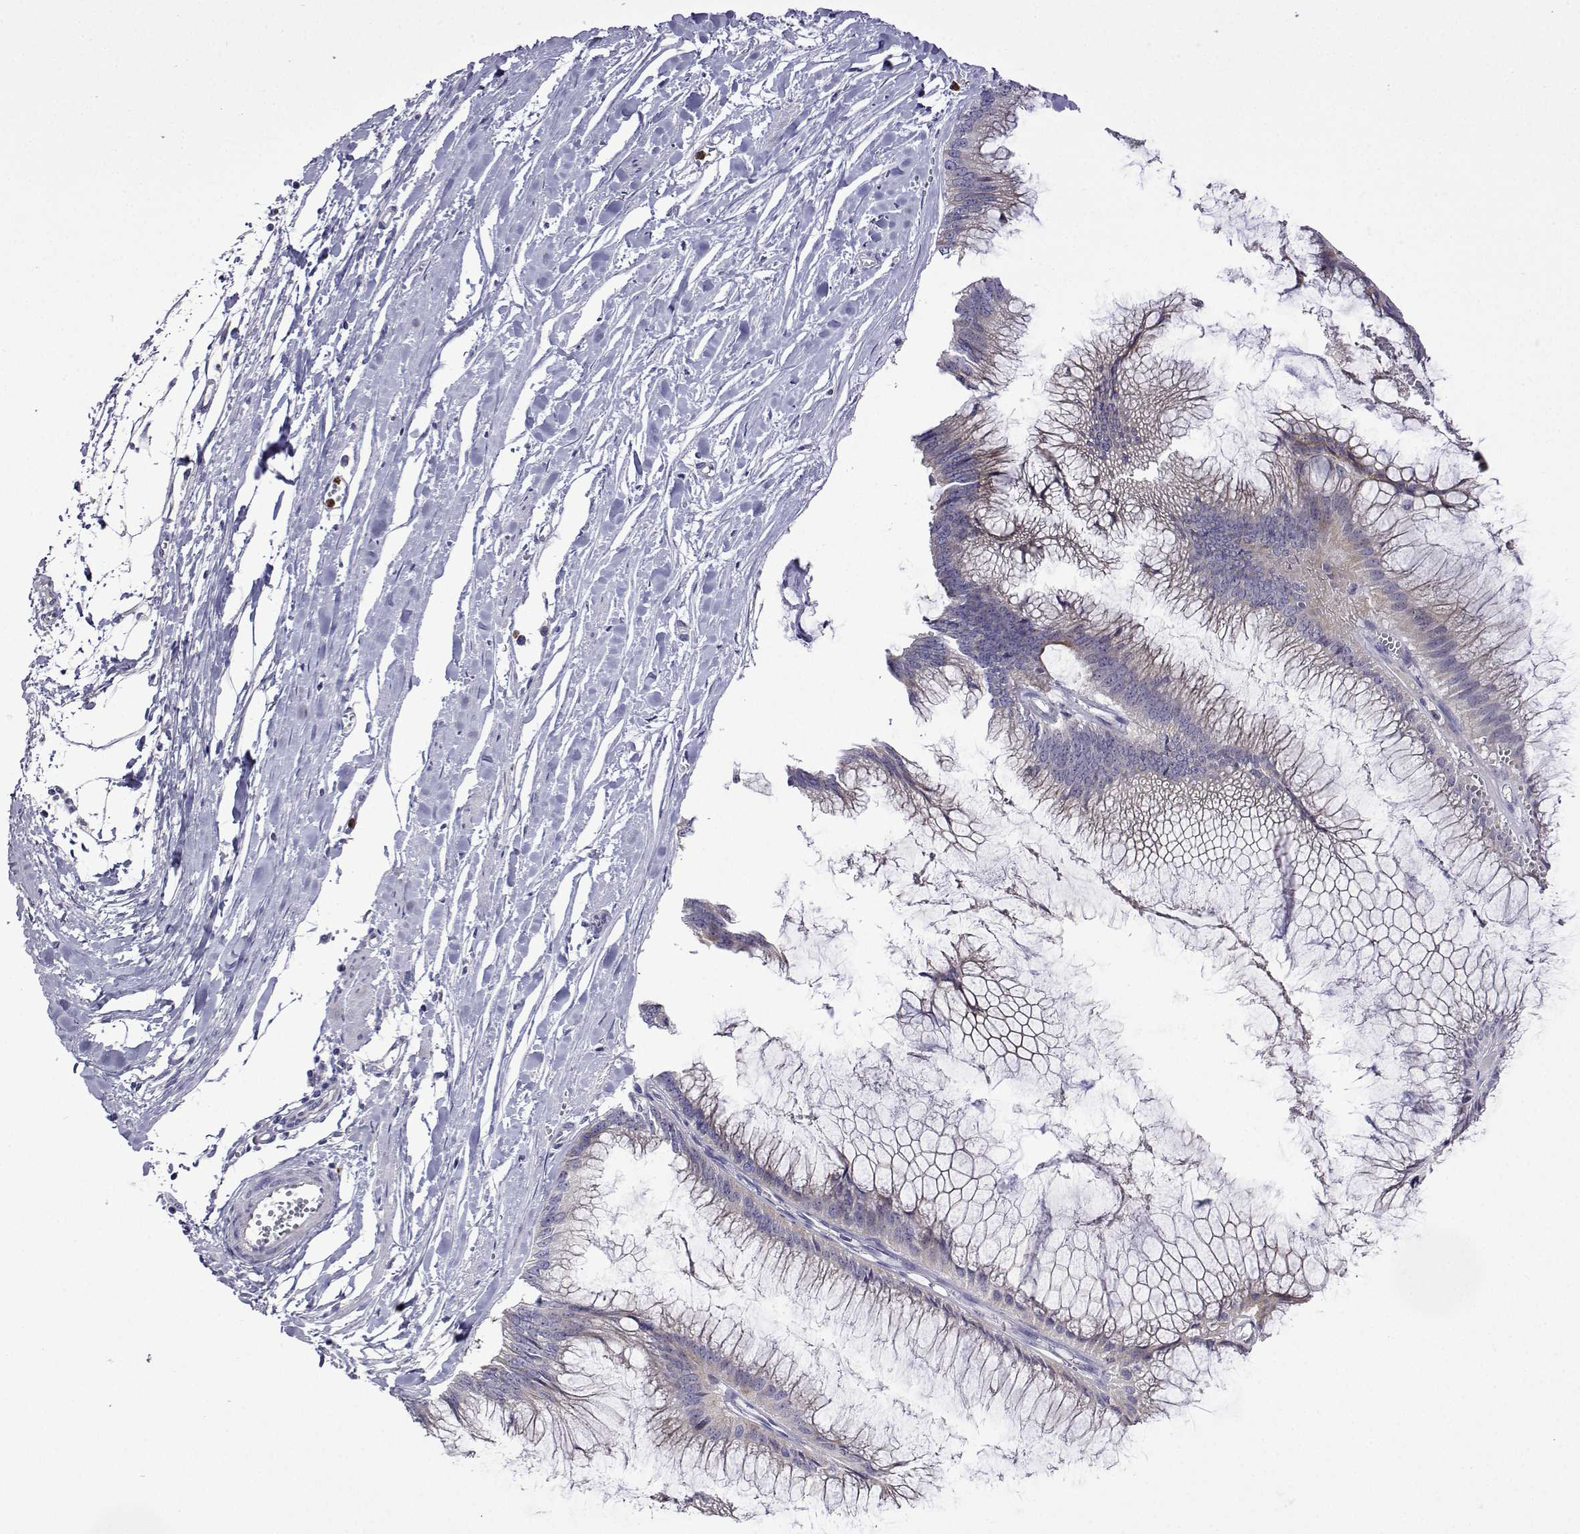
{"staining": {"intensity": "weak", "quantity": "<25%", "location": "cytoplasmic/membranous"}, "tissue": "ovarian cancer", "cell_type": "Tumor cells", "image_type": "cancer", "snomed": [{"axis": "morphology", "description": "Cystadenocarcinoma, mucinous, NOS"}, {"axis": "topography", "description": "Ovary"}], "caption": "Immunohistochemical staining of ovarian cancer displays no significant expression in tumor cells. (Immunohistochemistry (ihc), brightfield microscopy, high magnification).", "gene": "SULT2A1", "patient": {"sex": "female", "age": 44}}